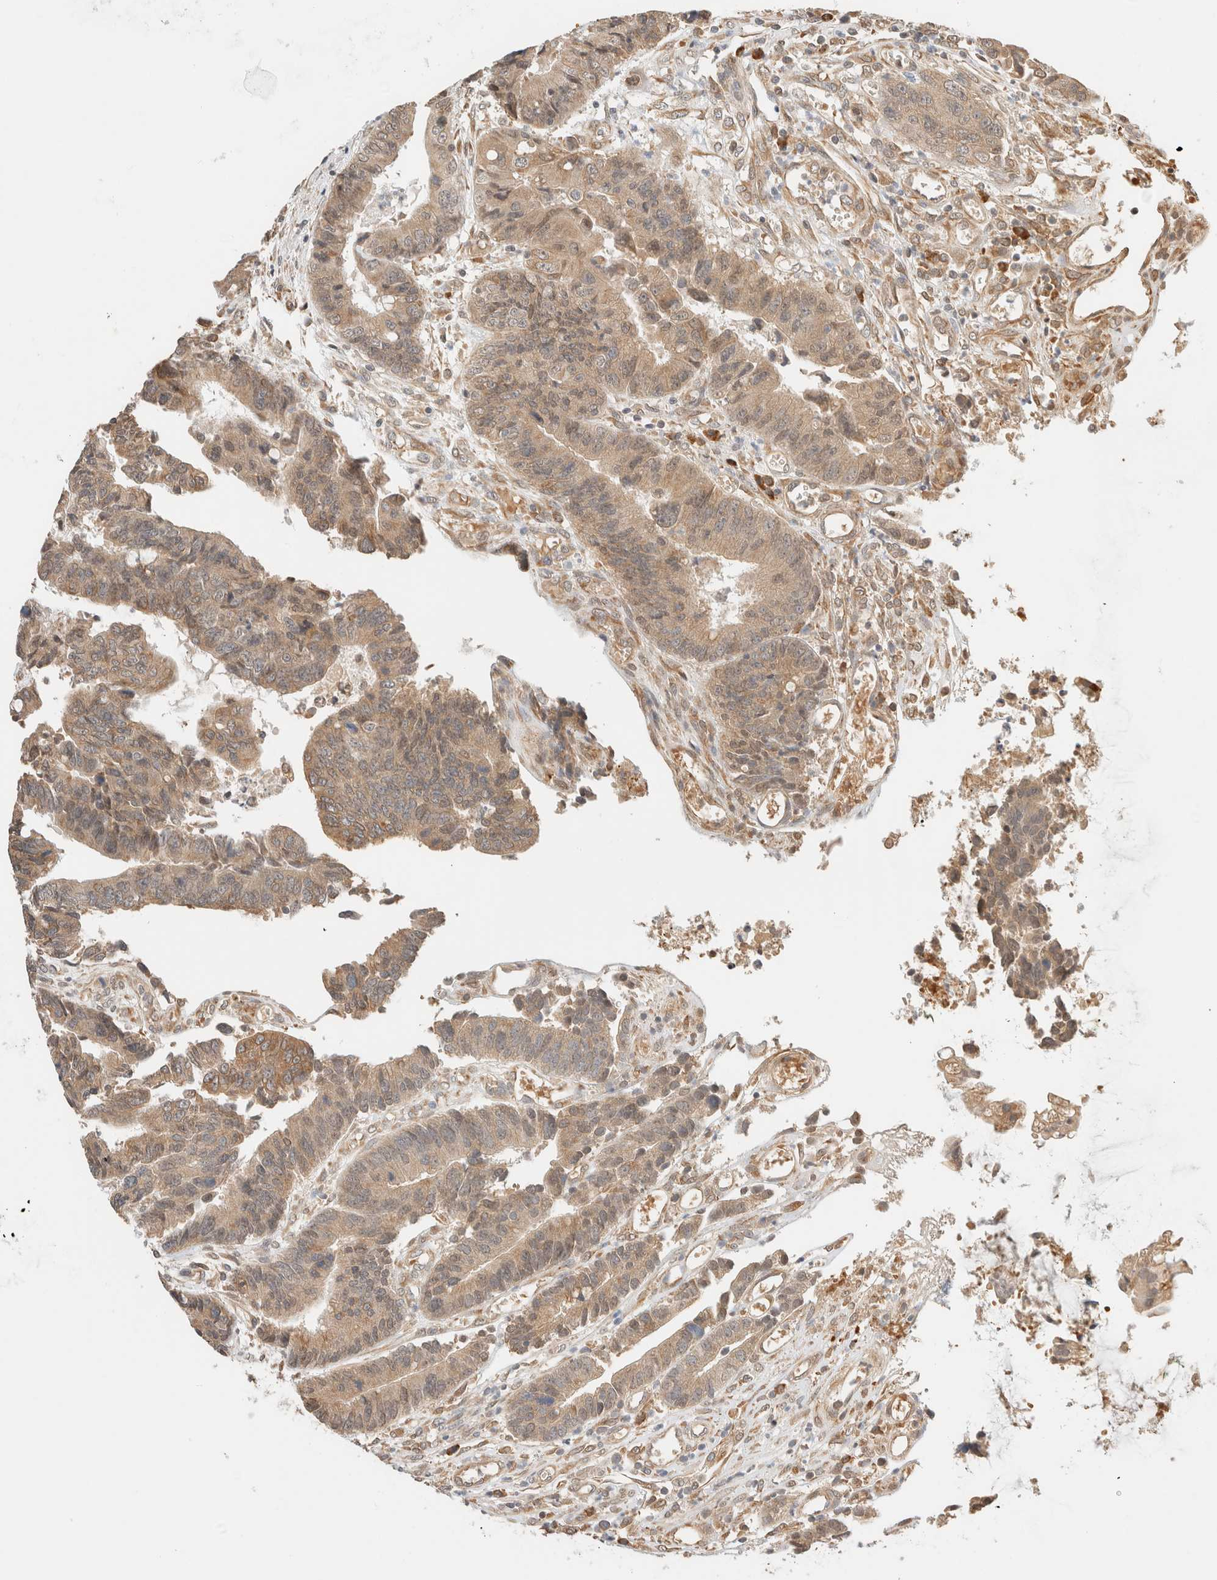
{"staining": {"intensity": "weak", "quantity": ">75%", "location": "cytoplasmic/membranous,nuclear"}, "tissue": "colorectal cancer", "cell_type": "Tumor cells", "image_type": "cancer", "snomed": [{"axis": "morphology", "description": "Adenocarcinoma, NOS"}, {"axis": "topography", "description": "Rectum"}], "caption": "Immunohistochemistry (IHC) image of neoplastic tissue: human colorectal adenocarcinoma stained using IHC exhibits low levels of weak protein expression localized specifically in the cytoplasmic/membranous and nuclear of tumor cells, appearing as a cytoplasmic/membranous and nuclear brown color.", "gene": "SYVN1", "patient": {"sex": "male", "age": 84}}